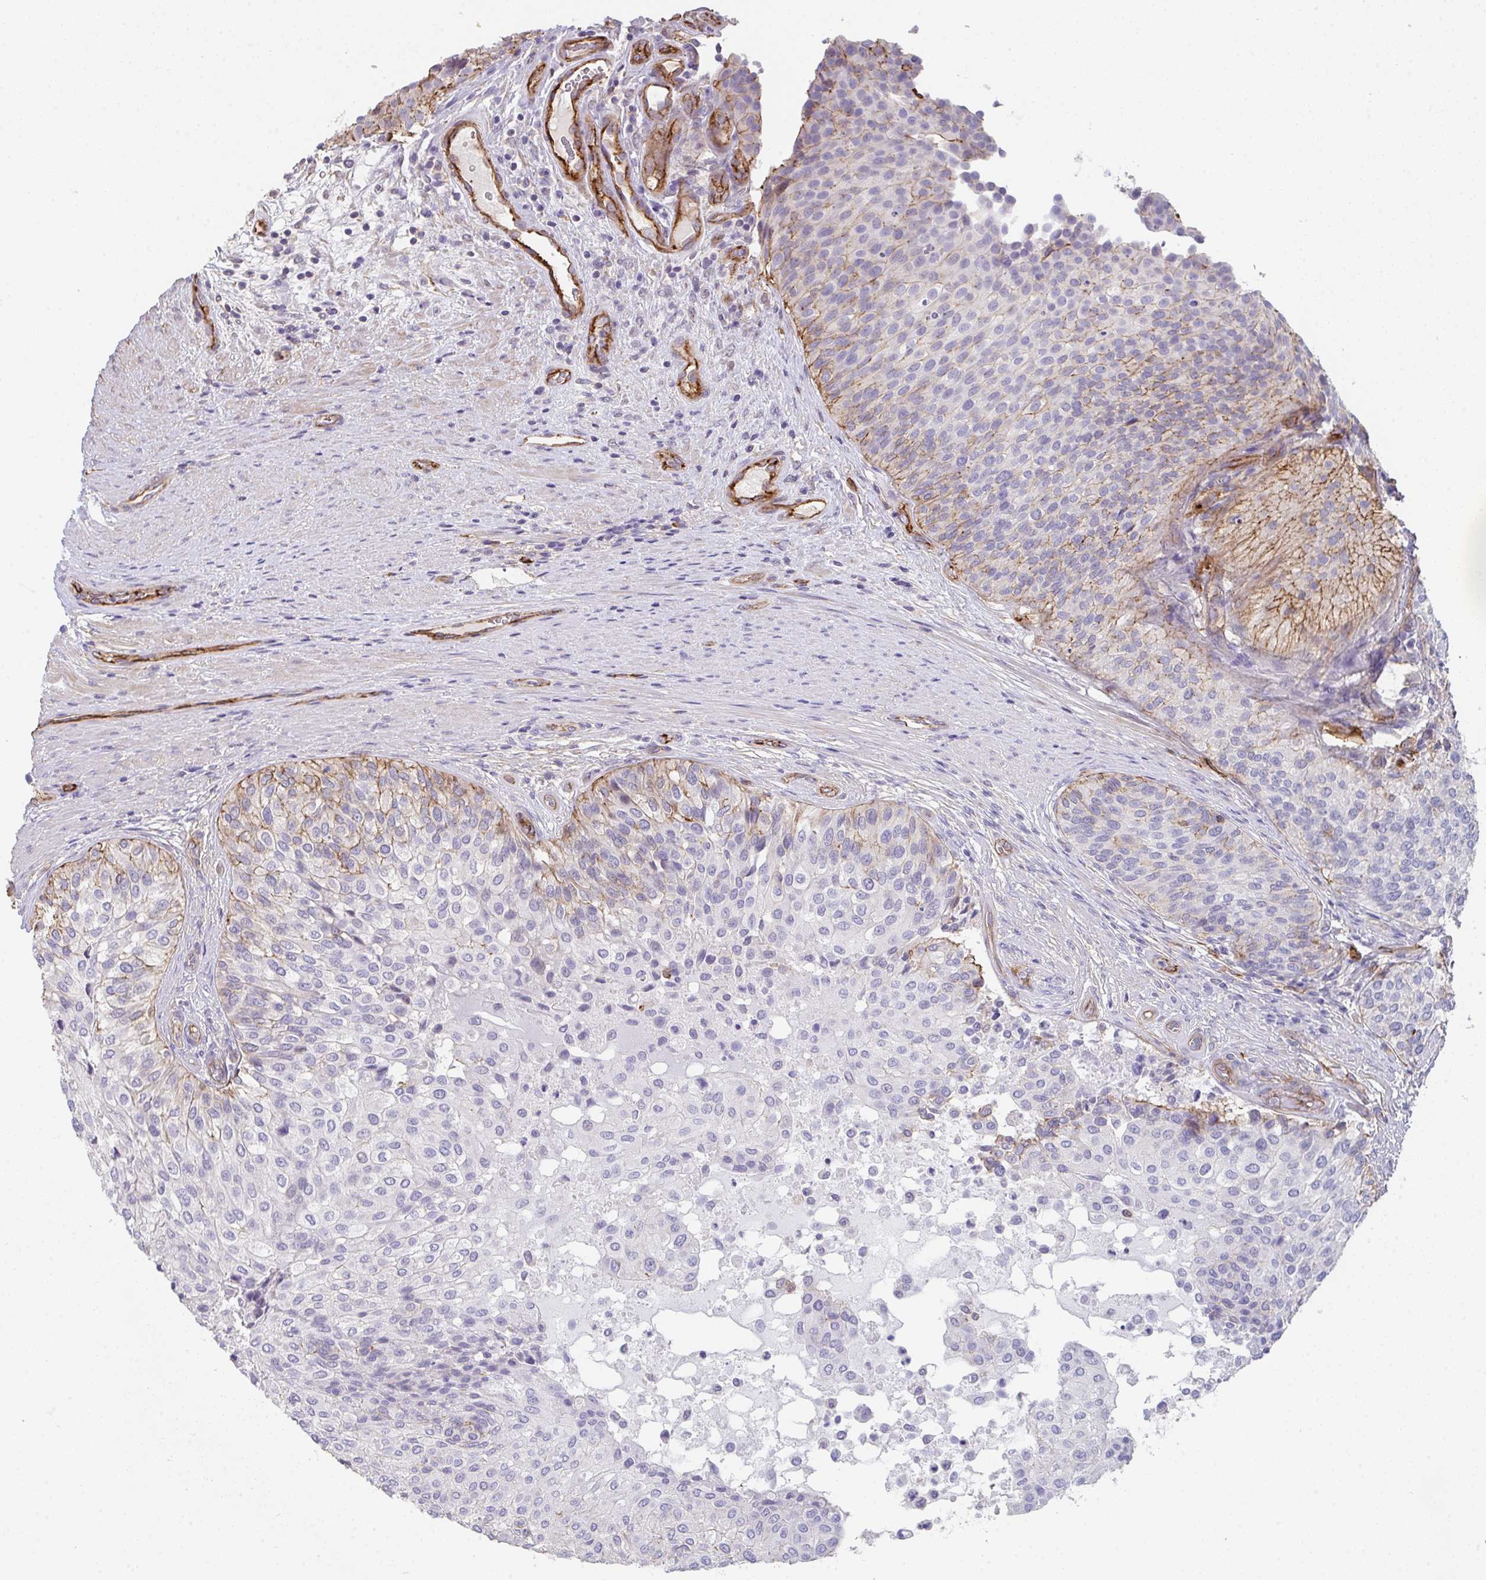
{"staining": {"intensity": "moderate", "quantity": "<25%", "location": "cytoplasmic/membranous"}, "tissue": "urinary bladder", "cell_type": "Urothelial cells", "image_type": "normal", "snomed": [{"axis": "morphology", "description": "Normal tissue, NOS"}, {"axis": "topography", "description": "Urinary bladder"}, {"axis": "topography", "description": "Prostate"}], "caption": "The histopathology image exhibits a brown stain indicating the presence of a protein in the cytoplasmic/membranous of urothelial cells in urinary bladder.", "gene": "DBN1", "patient": {"sex": "male", "age": 77}}